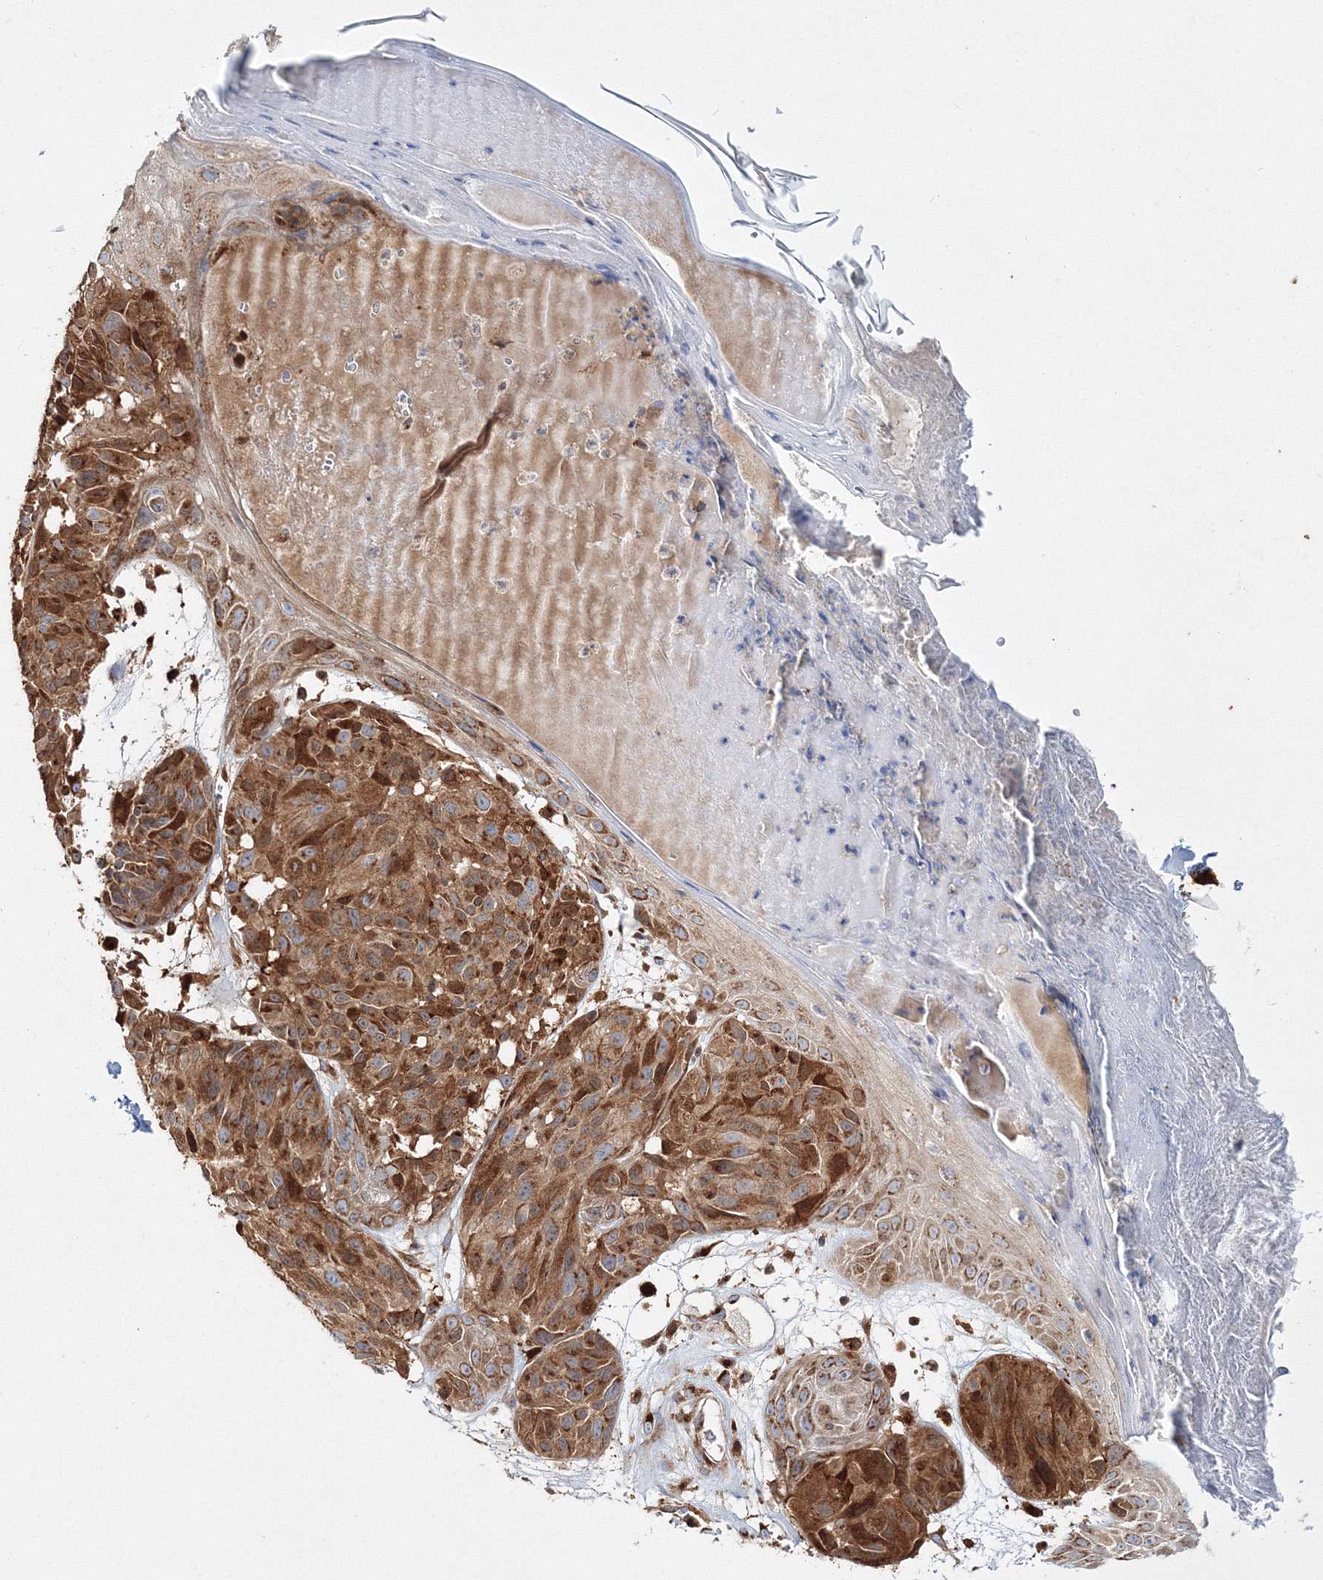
{"staining": {"intensity": "moderate", "quantity": ">75%", "location": "cytoplasmic/membranous"}, "tissue": "melanoma", "cell_type": "Tumor cells", "image_type": "cancer", "snomed": [{"axis": "morphology", "description": "Malignant melanoma, NOS"}, {"axis": "topography", "description": "Skin"}], "caption": "Immunohistochemistry histopathology image of malignant melanoma stained for a protein (brown), which exhibits medium levels of moderate cytoplasmic/membranous expression in approximately >75% of tumor cells.", "gene": "ARCN1", "patient": {"sex": "male", "age": 83}}